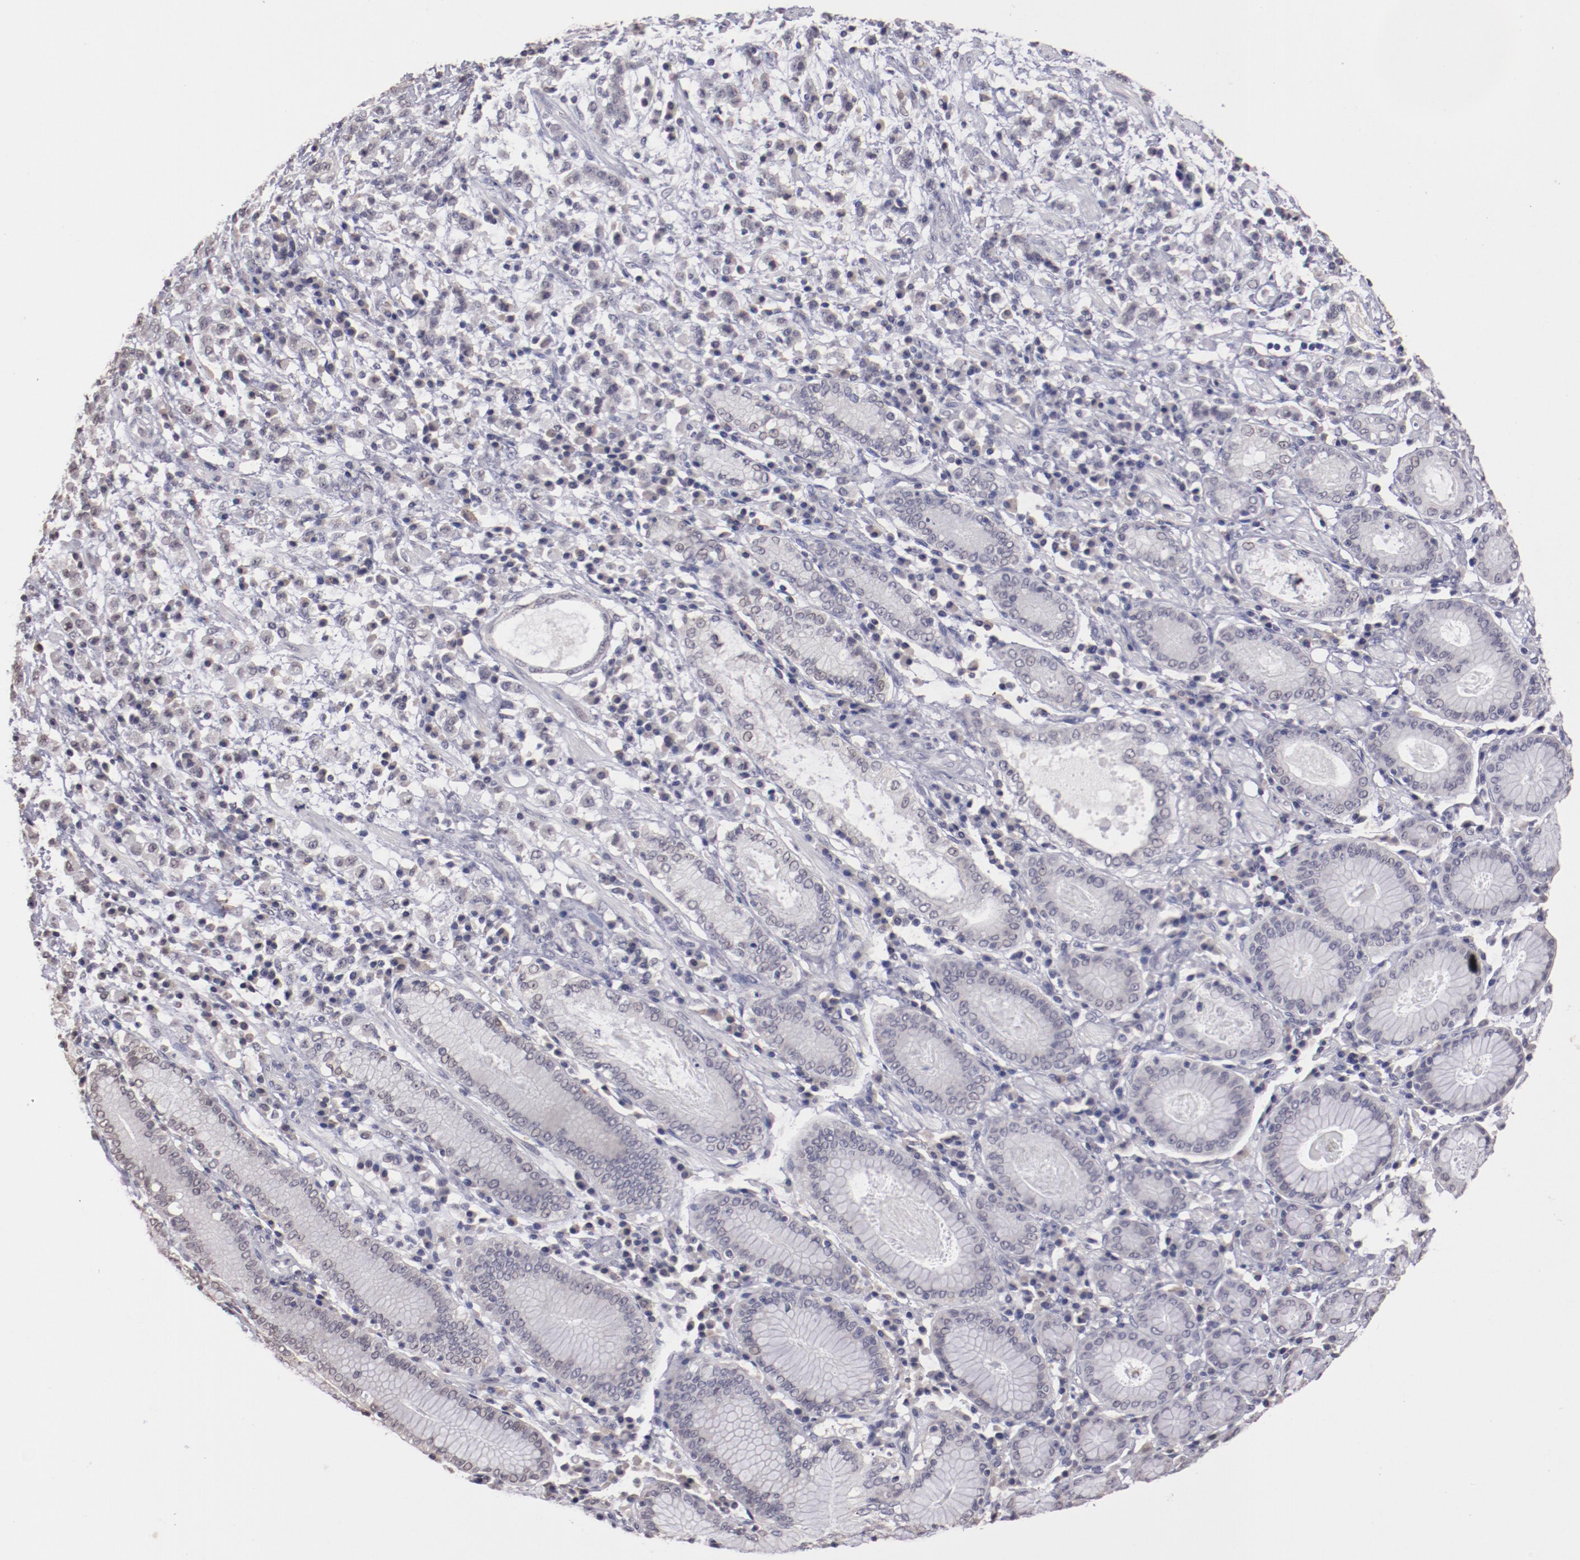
{"staining": {"intensity": "weak", "quantity": ">75%", "location": "cytoplasmic/membranous"}, "tissue": "stomach cancer", "cell_type": "Tumor cells", "image_type": "cancer", "snomed": [{"axis": "morphology", "description": "Adenocarcinoma, NOS"}, {"axis": "topography", "description": "Stomach, lower"}], "caption": "Stomach cancer (adenocarcinoma) was stained to show a protein in brown. There is low levels of weak cytoplasmic/membranous positivity in approximately >75% of tumor cells.", "gene": "NRXN3", "patient": {"sex": "male", "age": 88}}